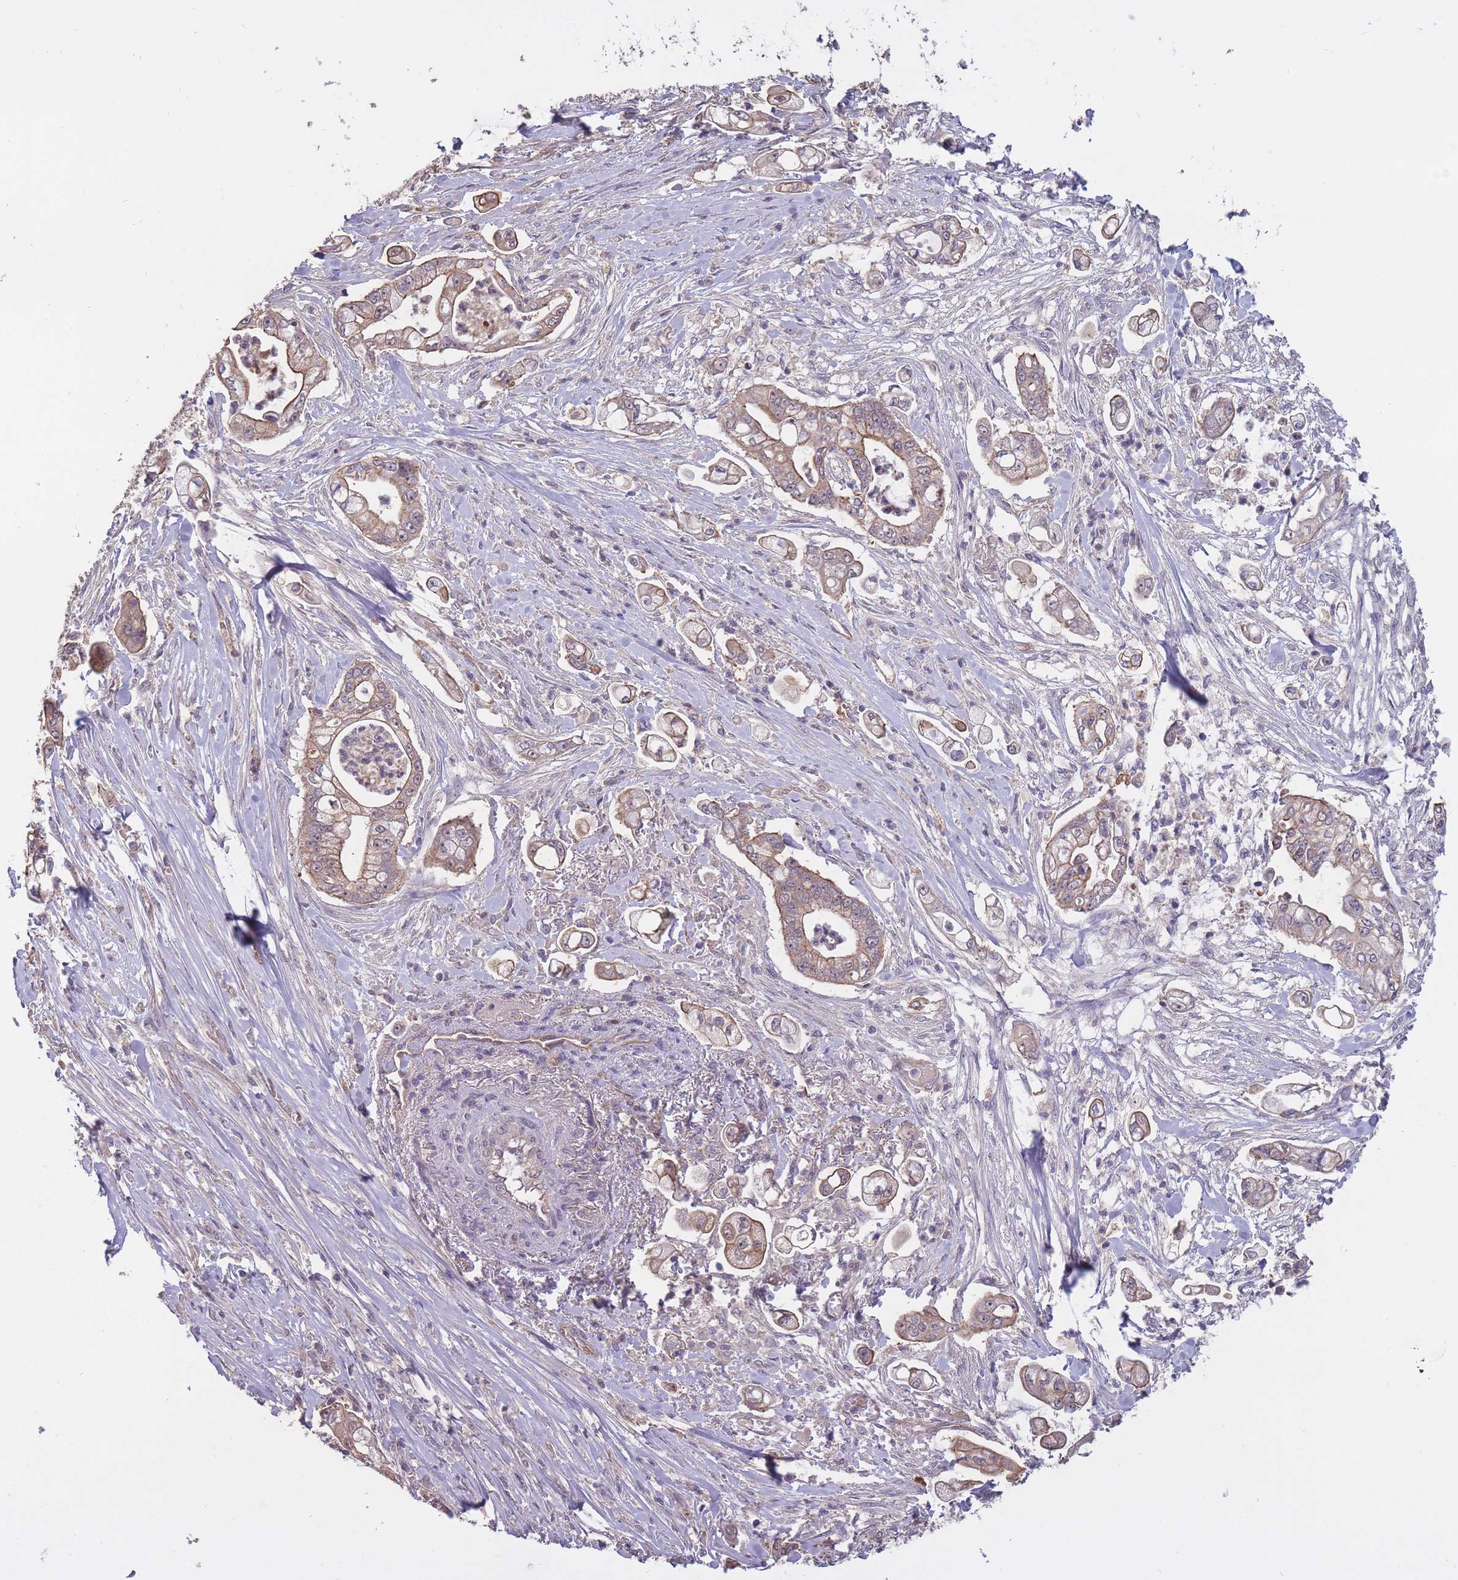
{"staining": {"intensity": "weak", "quantity": "25%-75%", "location": "cytoplasmic/membranous"}, "tissue": "pancreatic cancer", "cell_type": "Tumor cells", "image_type": "cancer", "snomed": [{"axis": "morphology", "description": "Adenocarcinoma, NOS"}, {"axis": "topography", "description": "Pancreas"}], "caption": "A histopathology image of pancreatic adenocarcinoma stained for a protein demonstrates weak cytoplasmic/membranous brown staining in tumor cells.", "gene": "KIAA1755", "patient": {"sex": "female", "age": 69}}